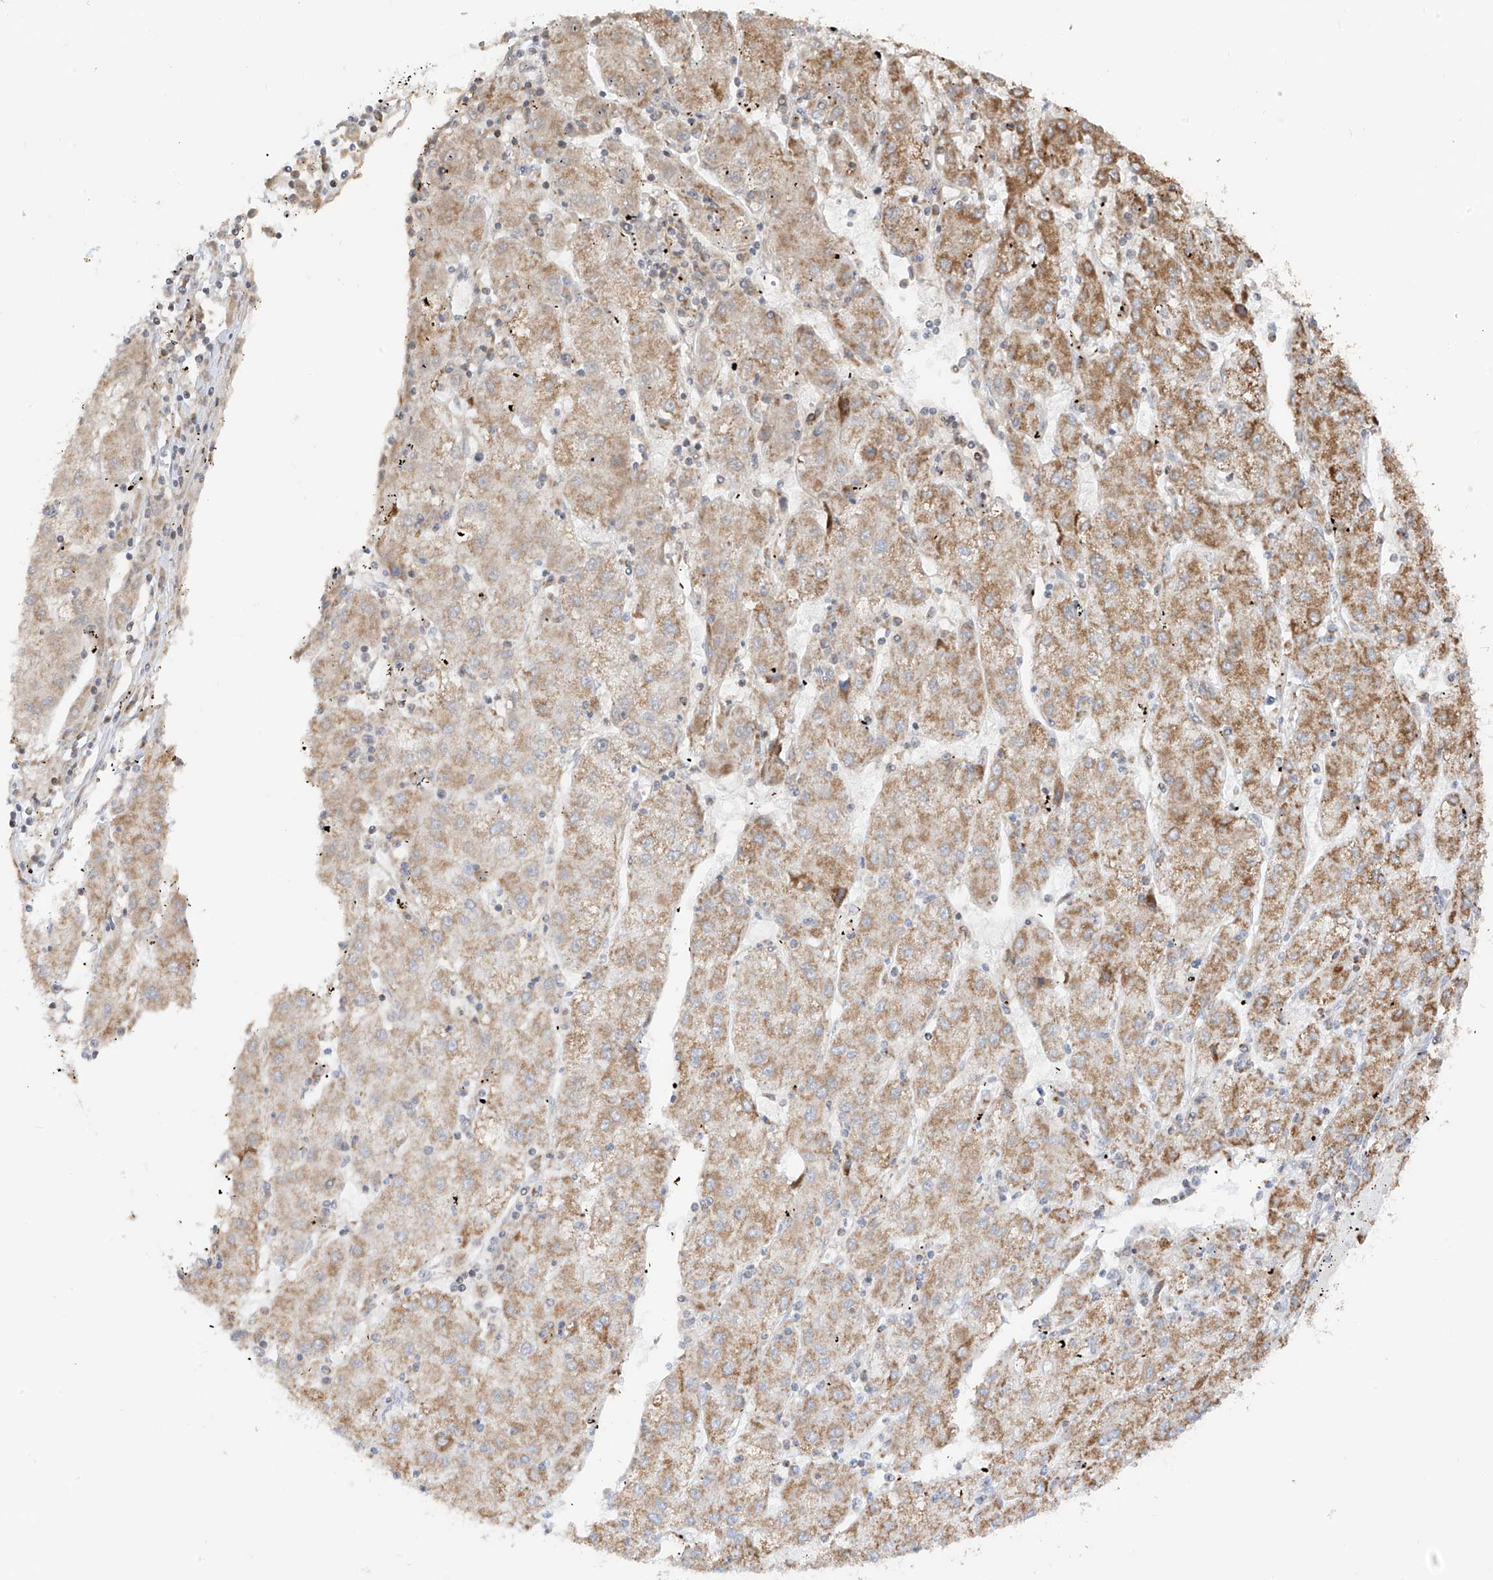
{"staining": {"intensity": "moderate", "quantity": "25%-75%", "location": "cytoplasmic/membranous"}, "tissue": "liver cancer", "cell_type": "Tumor cells", "image_type": "cancer", "snomed": [{"axis": "morphology", "description": "Carcinoma, Hepatocellular, NOS"}, {"axis": "topography", "description": "Liver"}], "caption": "Moderate cytoplasmic/membranous positivity is identified in approximately 25%-75% of tumor cells in liver cancer (hepatocellular carcinoma).", "gene": "ETHE1", "patient": {"sex": "male", "age": 72}}